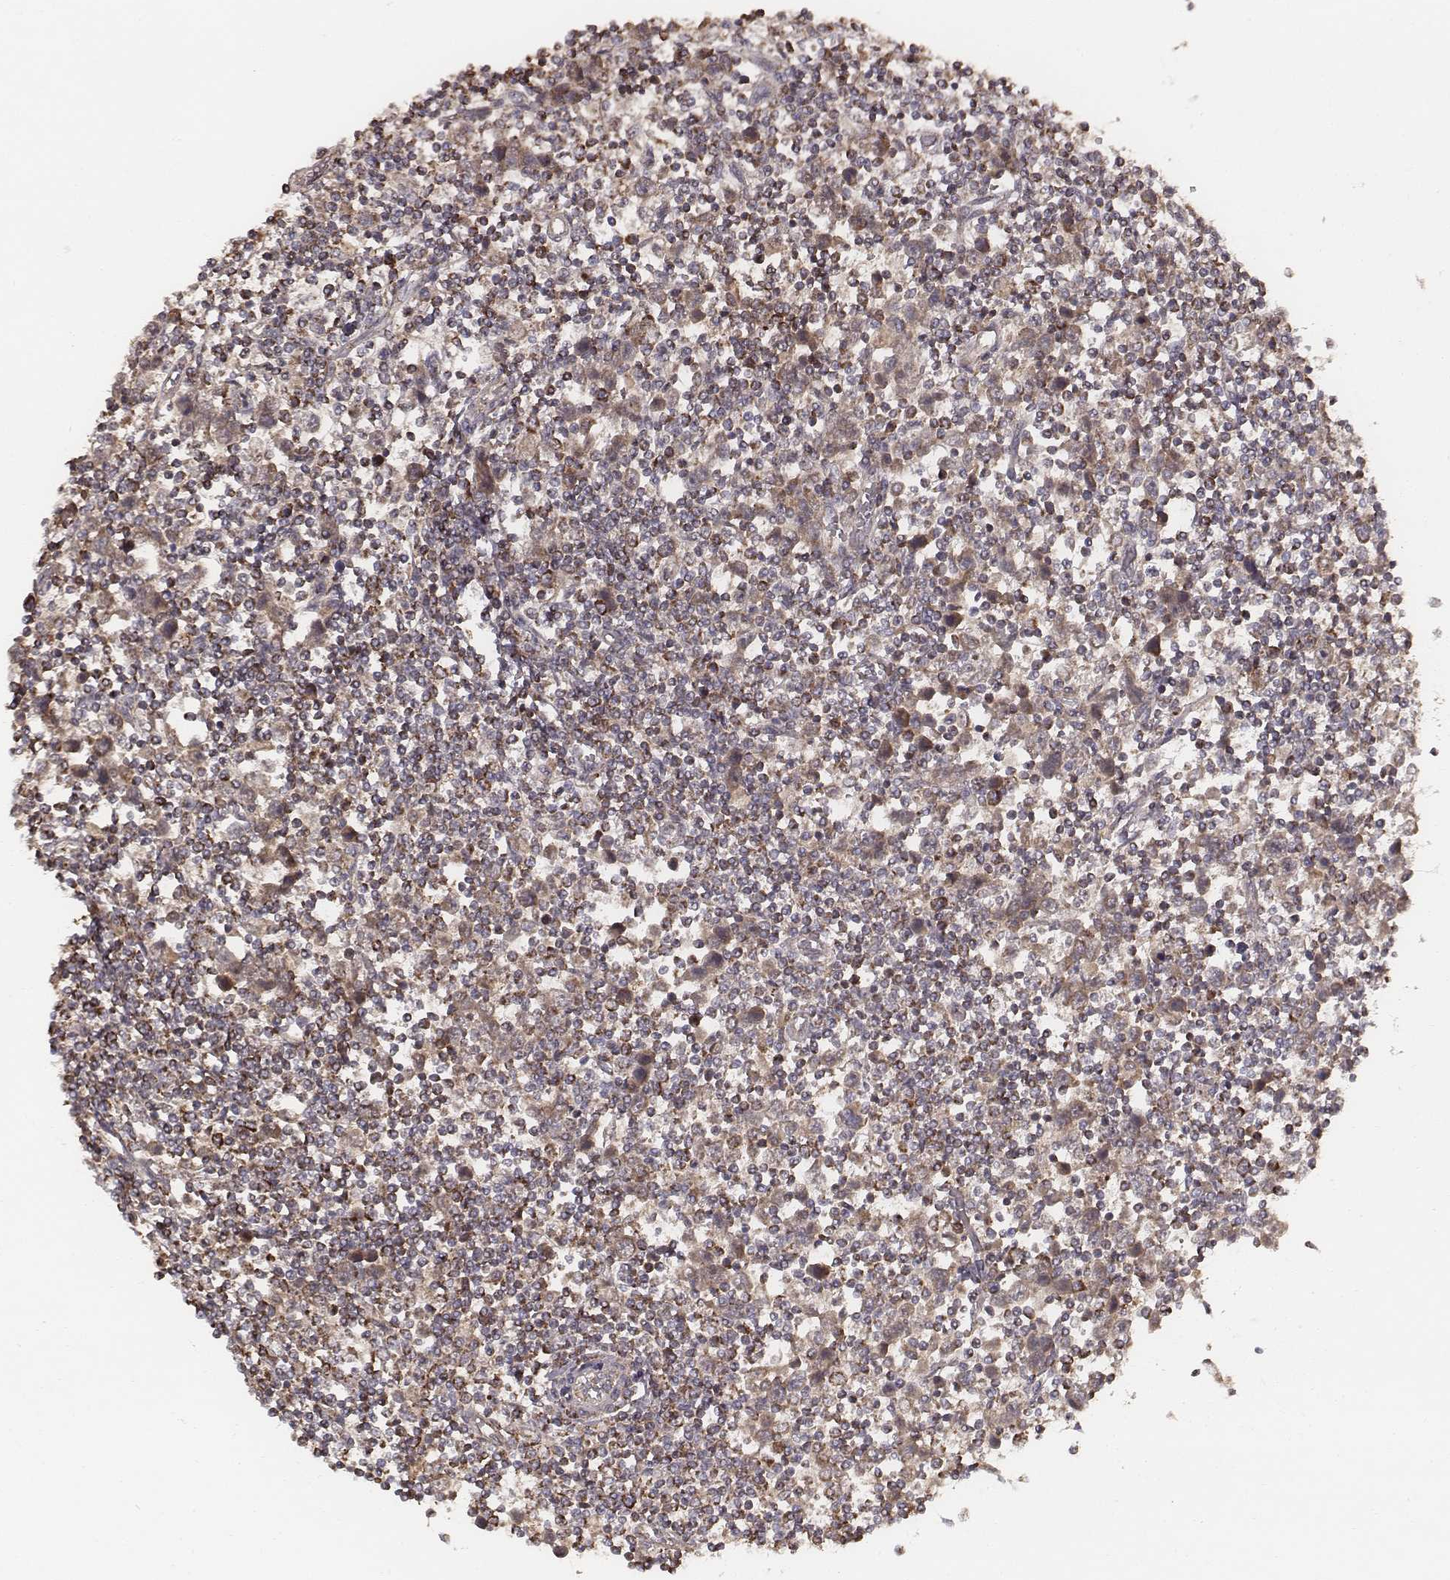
{"staining": {"intensity": "moderate", "quantity": ">75%", "location": "cytoplasmic/membranous"}, "tissue": "testis cancer", "cell_type": "Tumor cells", "image_type": "cancer", "snomed": [{"axis": "morphology", "description": "Normal tissue, NOS"}, {"axis": "morphology", "description": "Seminoma, NOS"}, {"axis": "topography", "description": "Testis"}, {"axis": "topography", "description": "Epididymis"}], "caption": "An immunohistochemistry (IHC) micrograph of tumor tissue is shown. Protein staining in brown highlights moderate cytoplasmic/membranous positivity in testis cancer (seminoma) within tumor cells. Using DAB (3,3'-diaminobenzidine) (brown) and hematoxylin (blue) stains, captured at high magnification using brightfield microscopy.", "gene": "PDCD2L", "patient": {"sex": "male", "age": 34}}